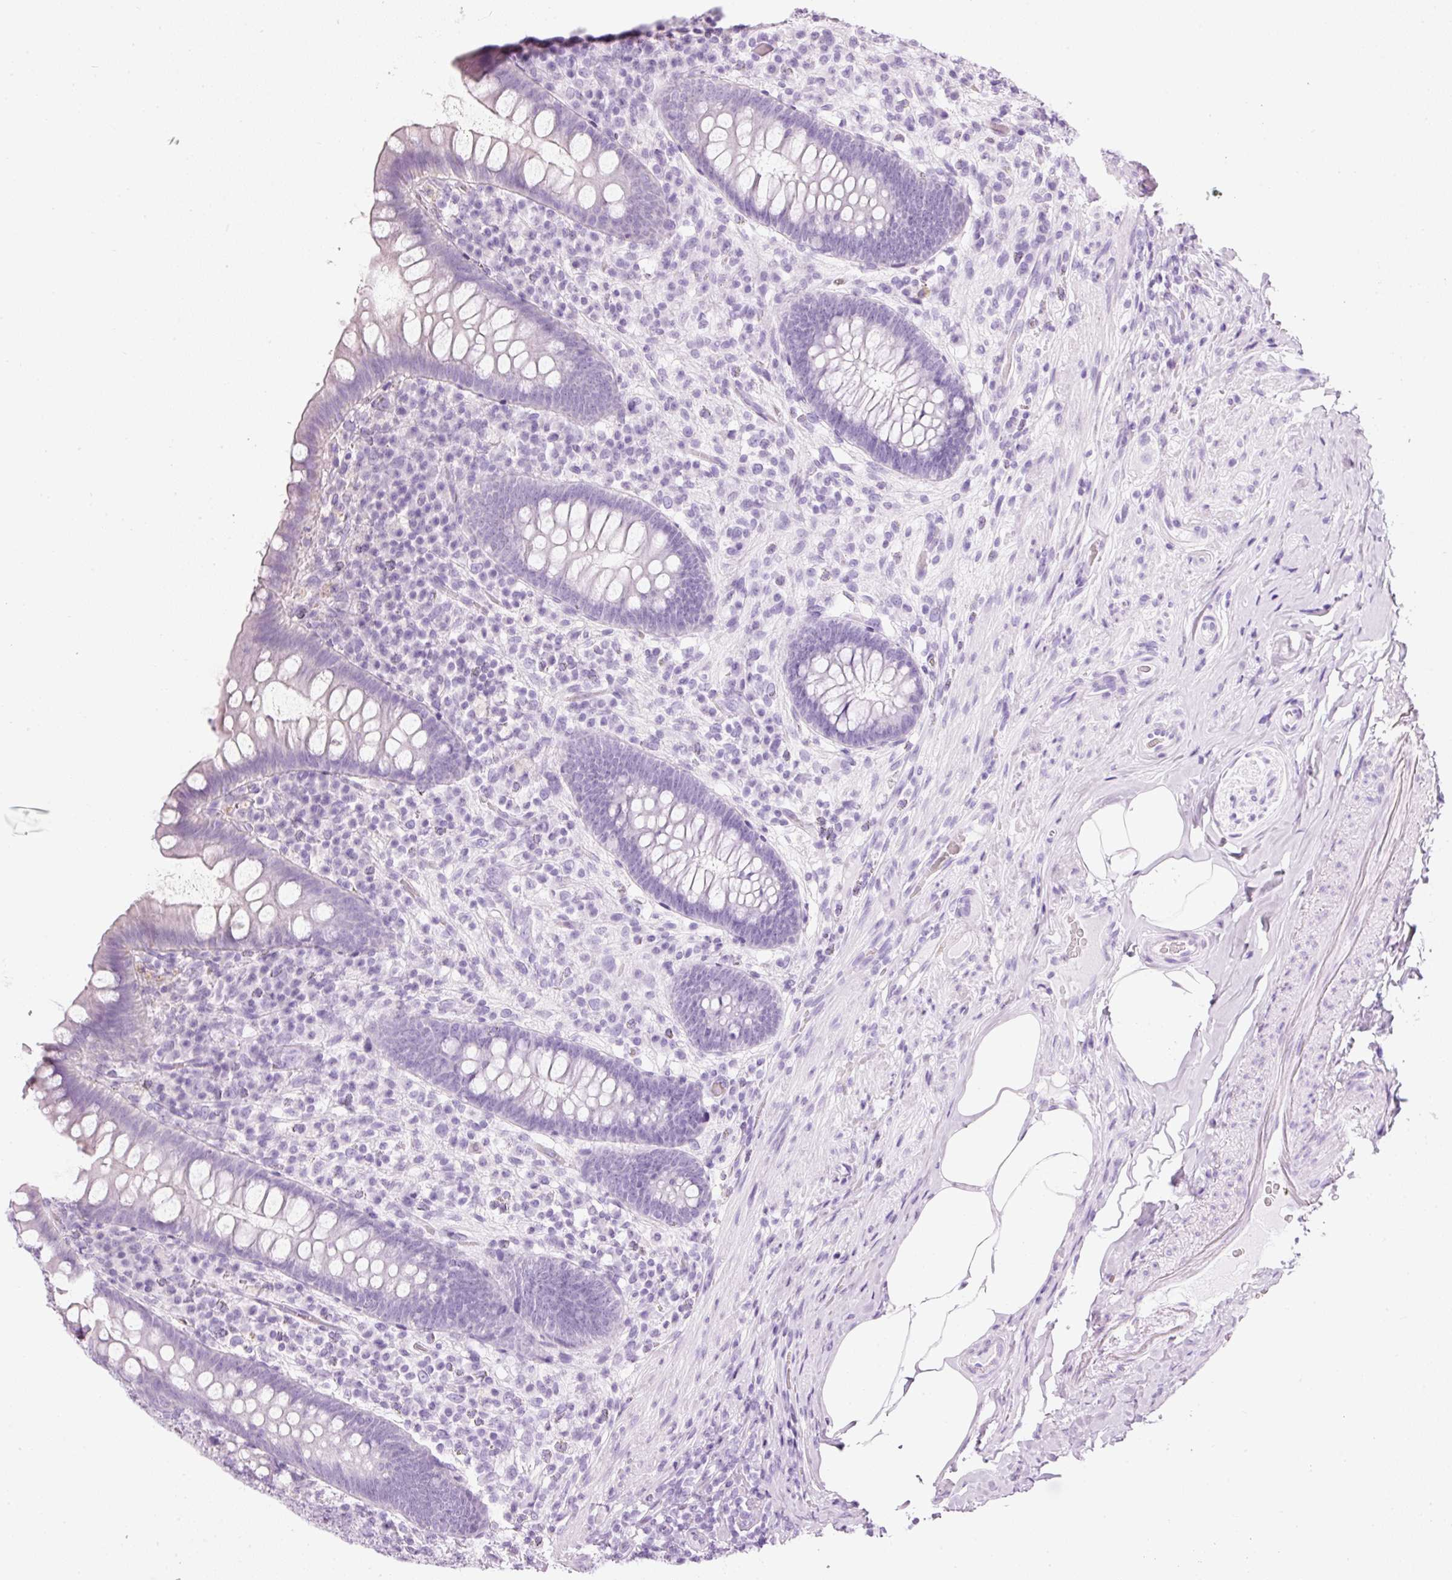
{"staining": {"intensity": "negative", "quantity": "none", "location": "none"}, "tissue": "appendix", "cell_type": "Glandular cells", "image_type": "normal", "snomed": [{"axis": "morphology", "description": "Normal tissue, NOS"}, {"axis": "topography", "description": "Appendix"}], "caption": "This is a histopathology image of immunohistochemistry staining of normal appendix, which shows no expression in glandular cells. Brightfield microscopy of immunohistochemistry (IHC) stained with DAB (3,3'-diaminobenzidine) (brown) and hematoxylin (blue), captured at high magnification.", "gene": "CARD16", "patient": {"sex": "male", "age": 71}}